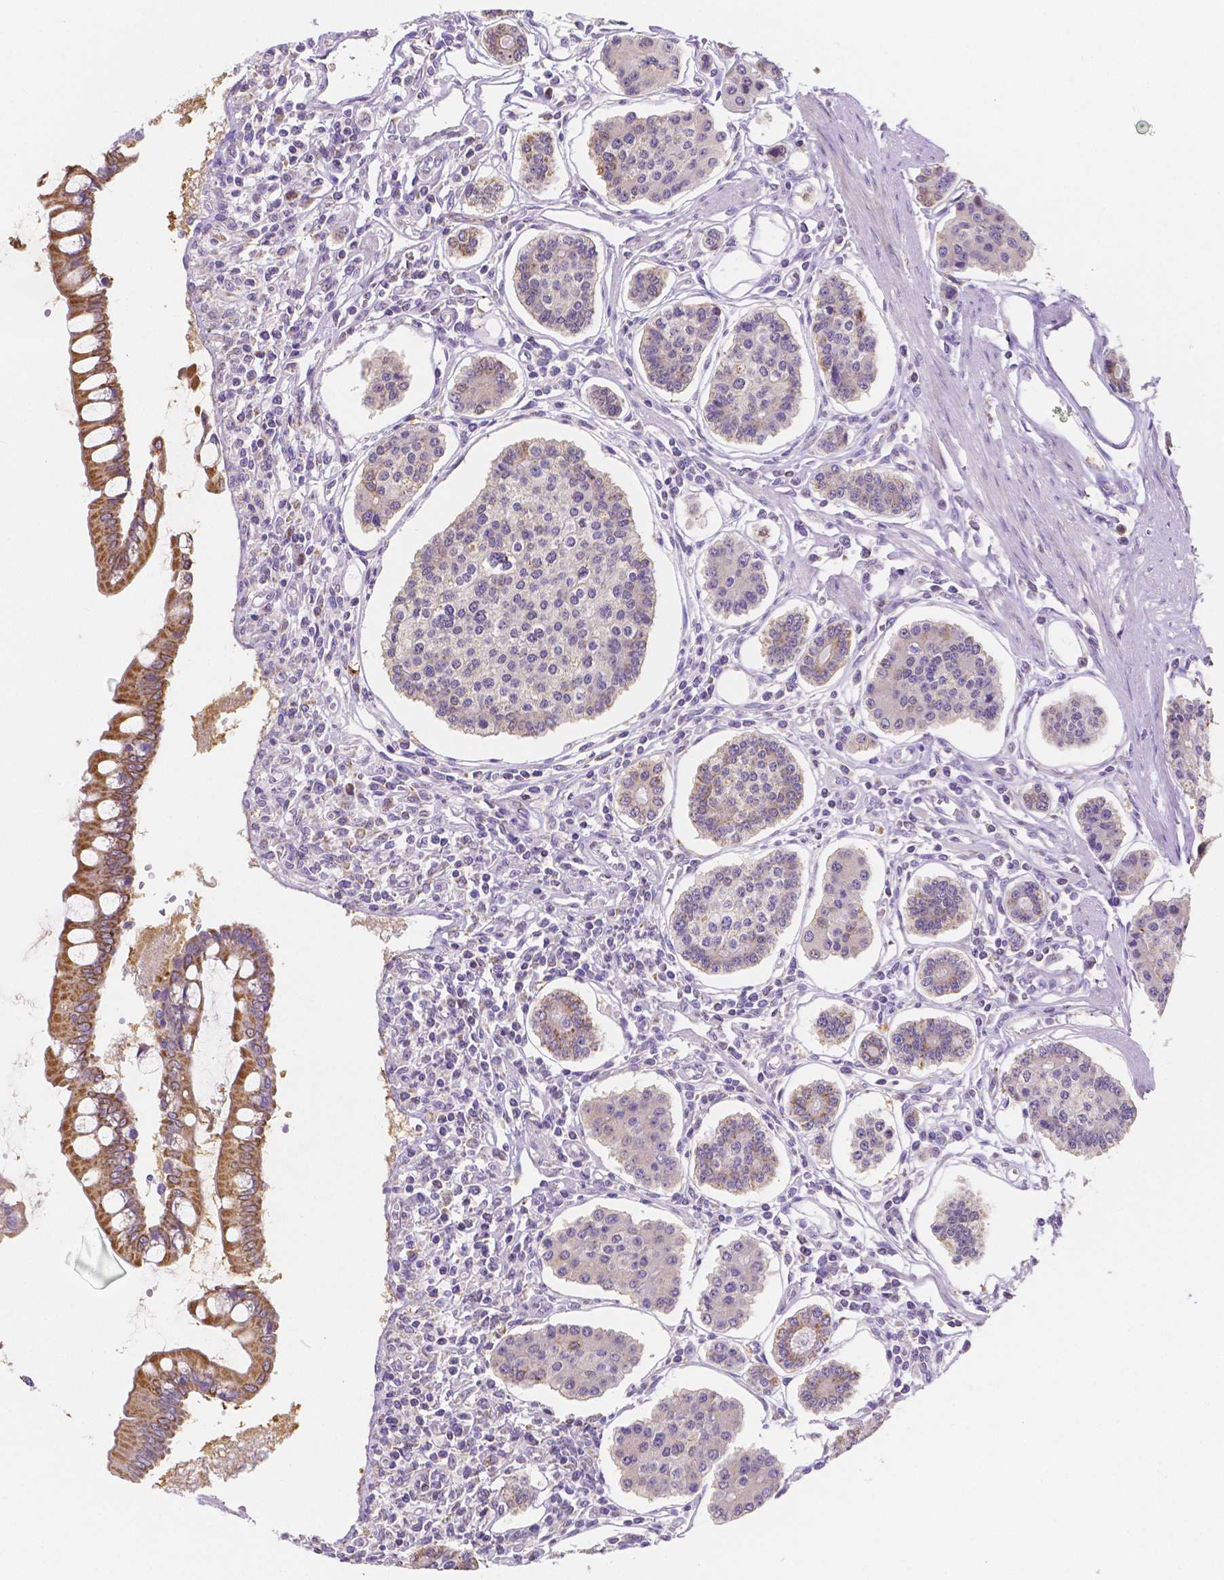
{"staining": {"intensity": "negative", "quantity": "none", "location": "none"}, "tissue": "carcinoid", "cell_type": "Tumor cells", "image_type": "cancer", "snomed": [{"axis": "morphology", "description": "Carcinoid, malignant, NOS"}, {"axis": "topography", "description": "Small intestine"}], "caption": "Immunohistochemistry (IHC) micrograph of neoplastic tissue: human carcinoid (malignant) stained with DAB (3,3'-diaminobenzidine) shows no significant protein expression in tumor cells. (DAB (3,3'-diaminobenzidine) immunohistochemistry, high magnification).", "gene": "TMEM130", "patient": {"sex": "female", "age": 65}}